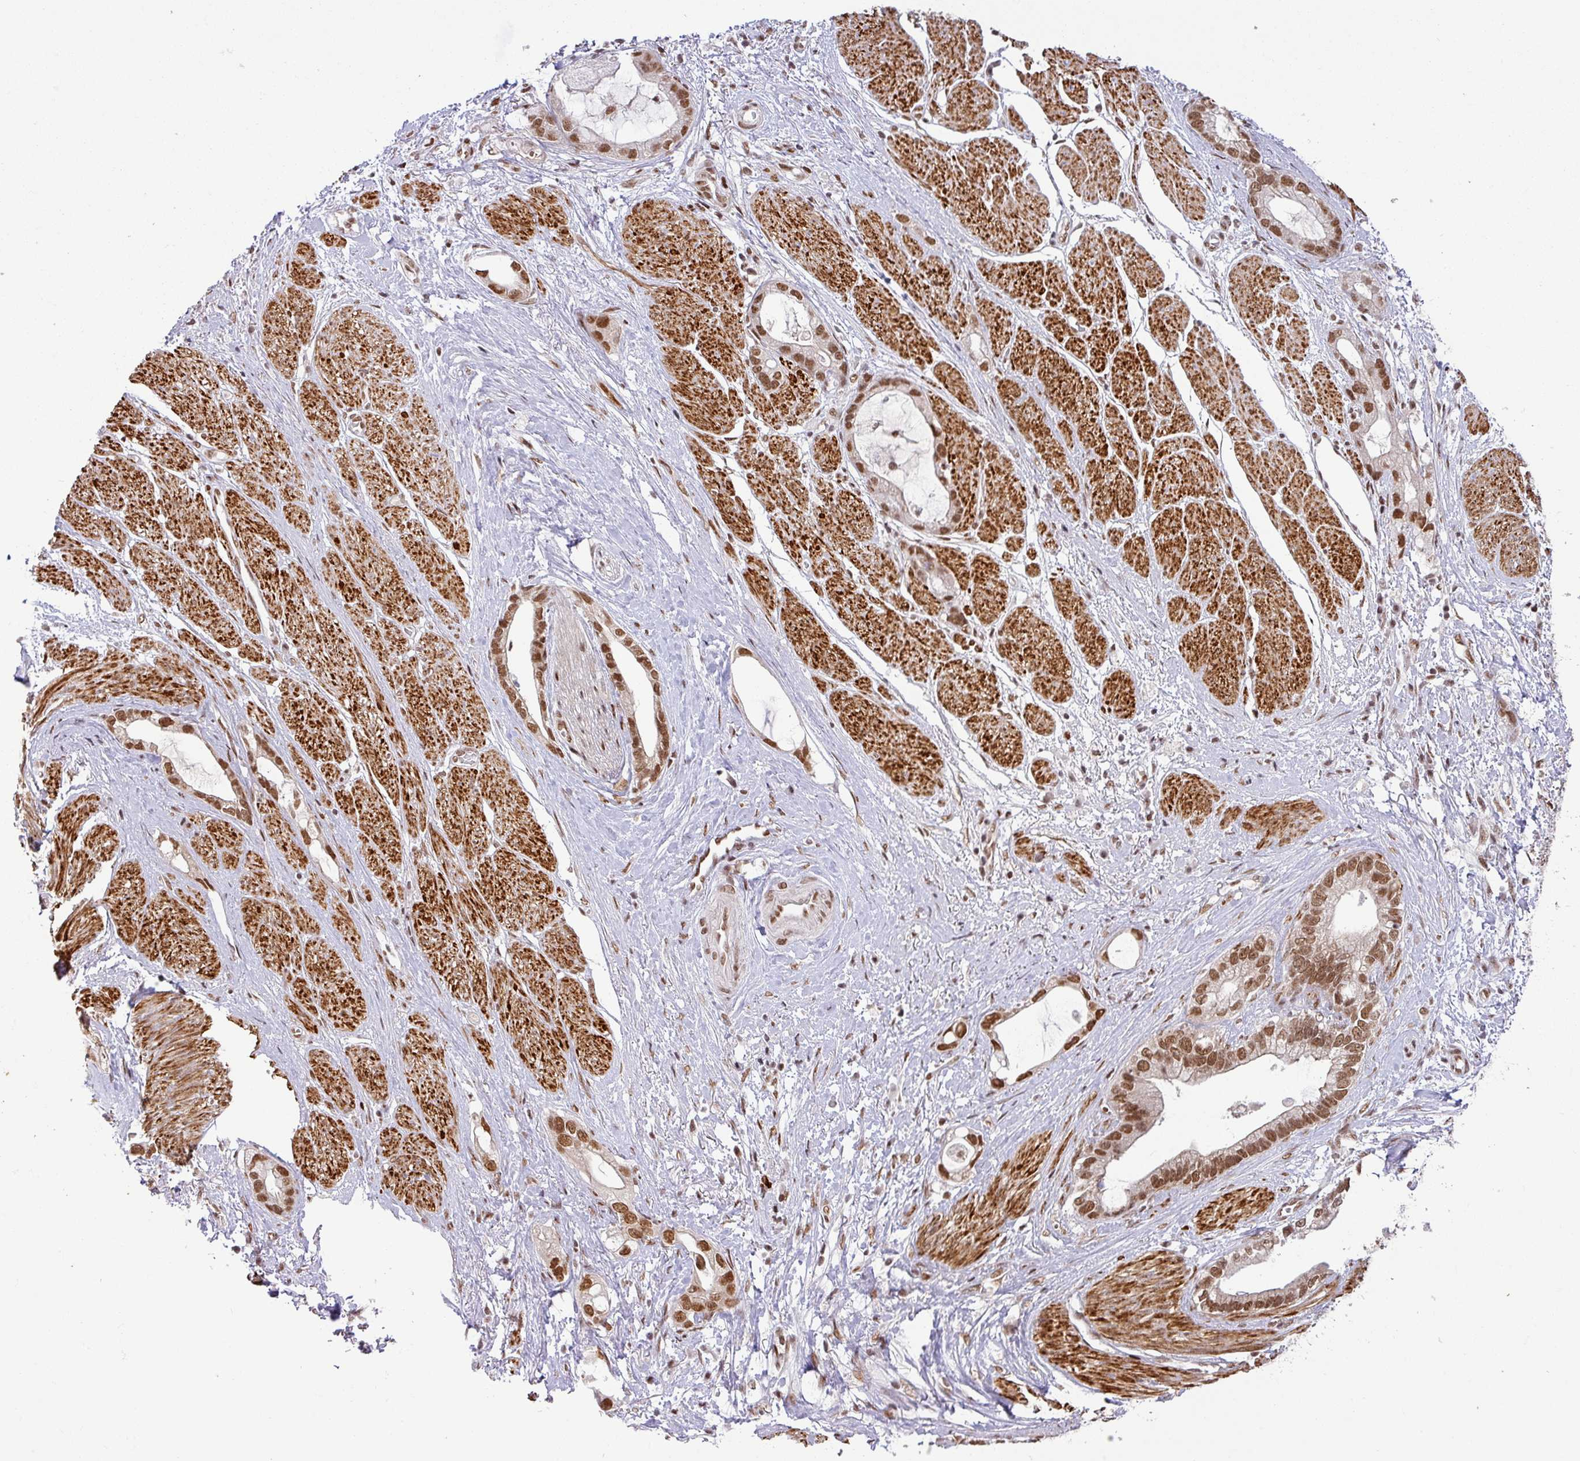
{"staining": {"intensity": "moderate", "quantity": ">75%", "location": "nuclear"}, "tissue": "stomach cancer", "cell_type": "Tumor cells", "image_type": "cancer", "snomed": [{"axis": "morphology", "description": "Adenocarcinoma, NOS"}, {"axis": "topography", "description": "Stomach"}], "caption": "Approximately >75% of tumor cells in stomach cancer exhibit moderate nuclear protein staining as visualized by brown immunohistochemical staining.", "gene": "SRSF2", "patient": {"sex": "male", "age": 55}}